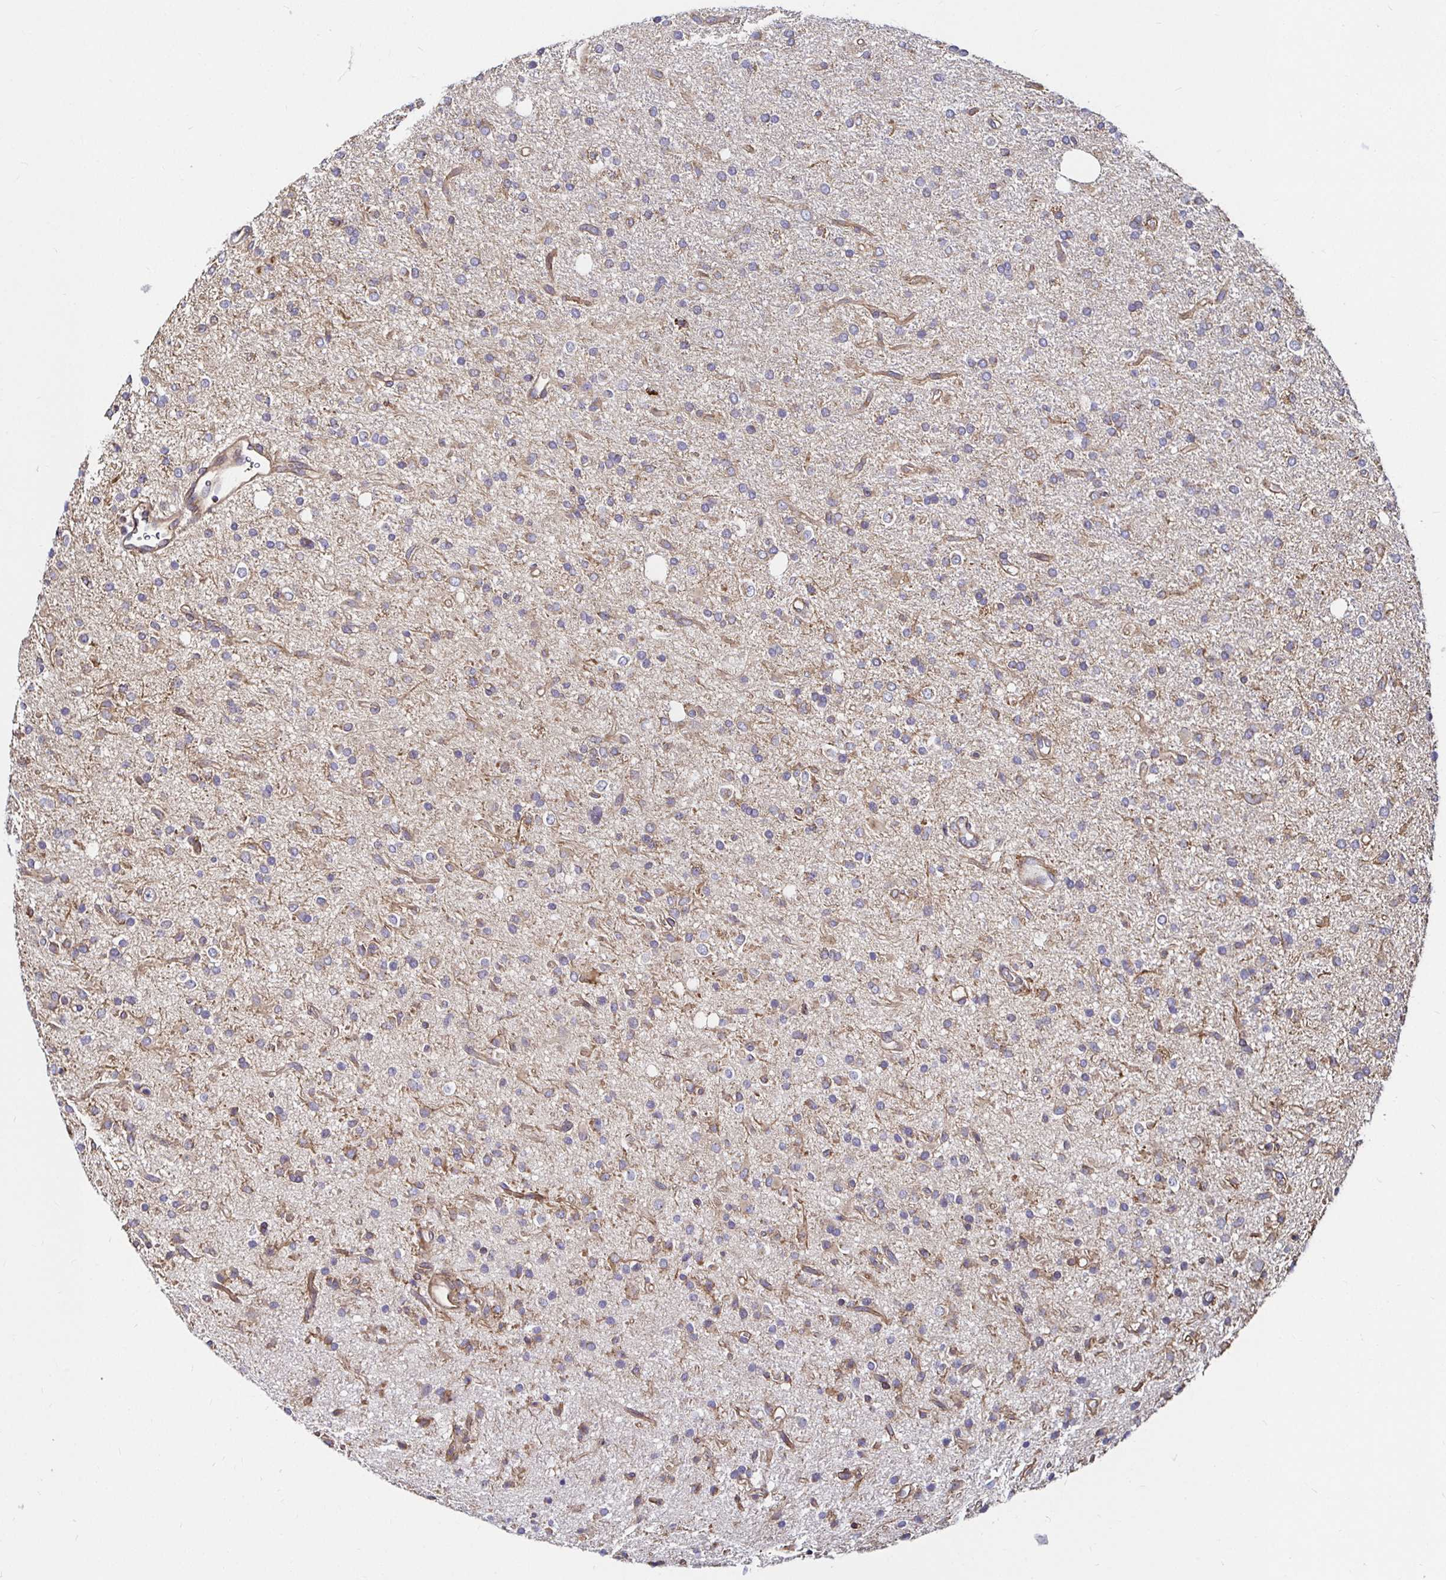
{"staining": {"intensity": "moderate", "quantity": "25%-75%", "location": "cytoplasmic/membranous"}, "tissue": "glioma", "cell_type": "Tumor cells", "image_type": "cancer", "snomed": [{"axis": "morphology", "description": "Glioma, malignant, Low grade"}, {"axis": "topography", "description": "Brain"}], "caption": "Tumor cells demonstrate medium levels of moderate cytoplasmic/membranous staining in about 25%-75% of cells in human glioma.", "gene": "SMYD3", "patient": {"sex": "female", "age": 33}}